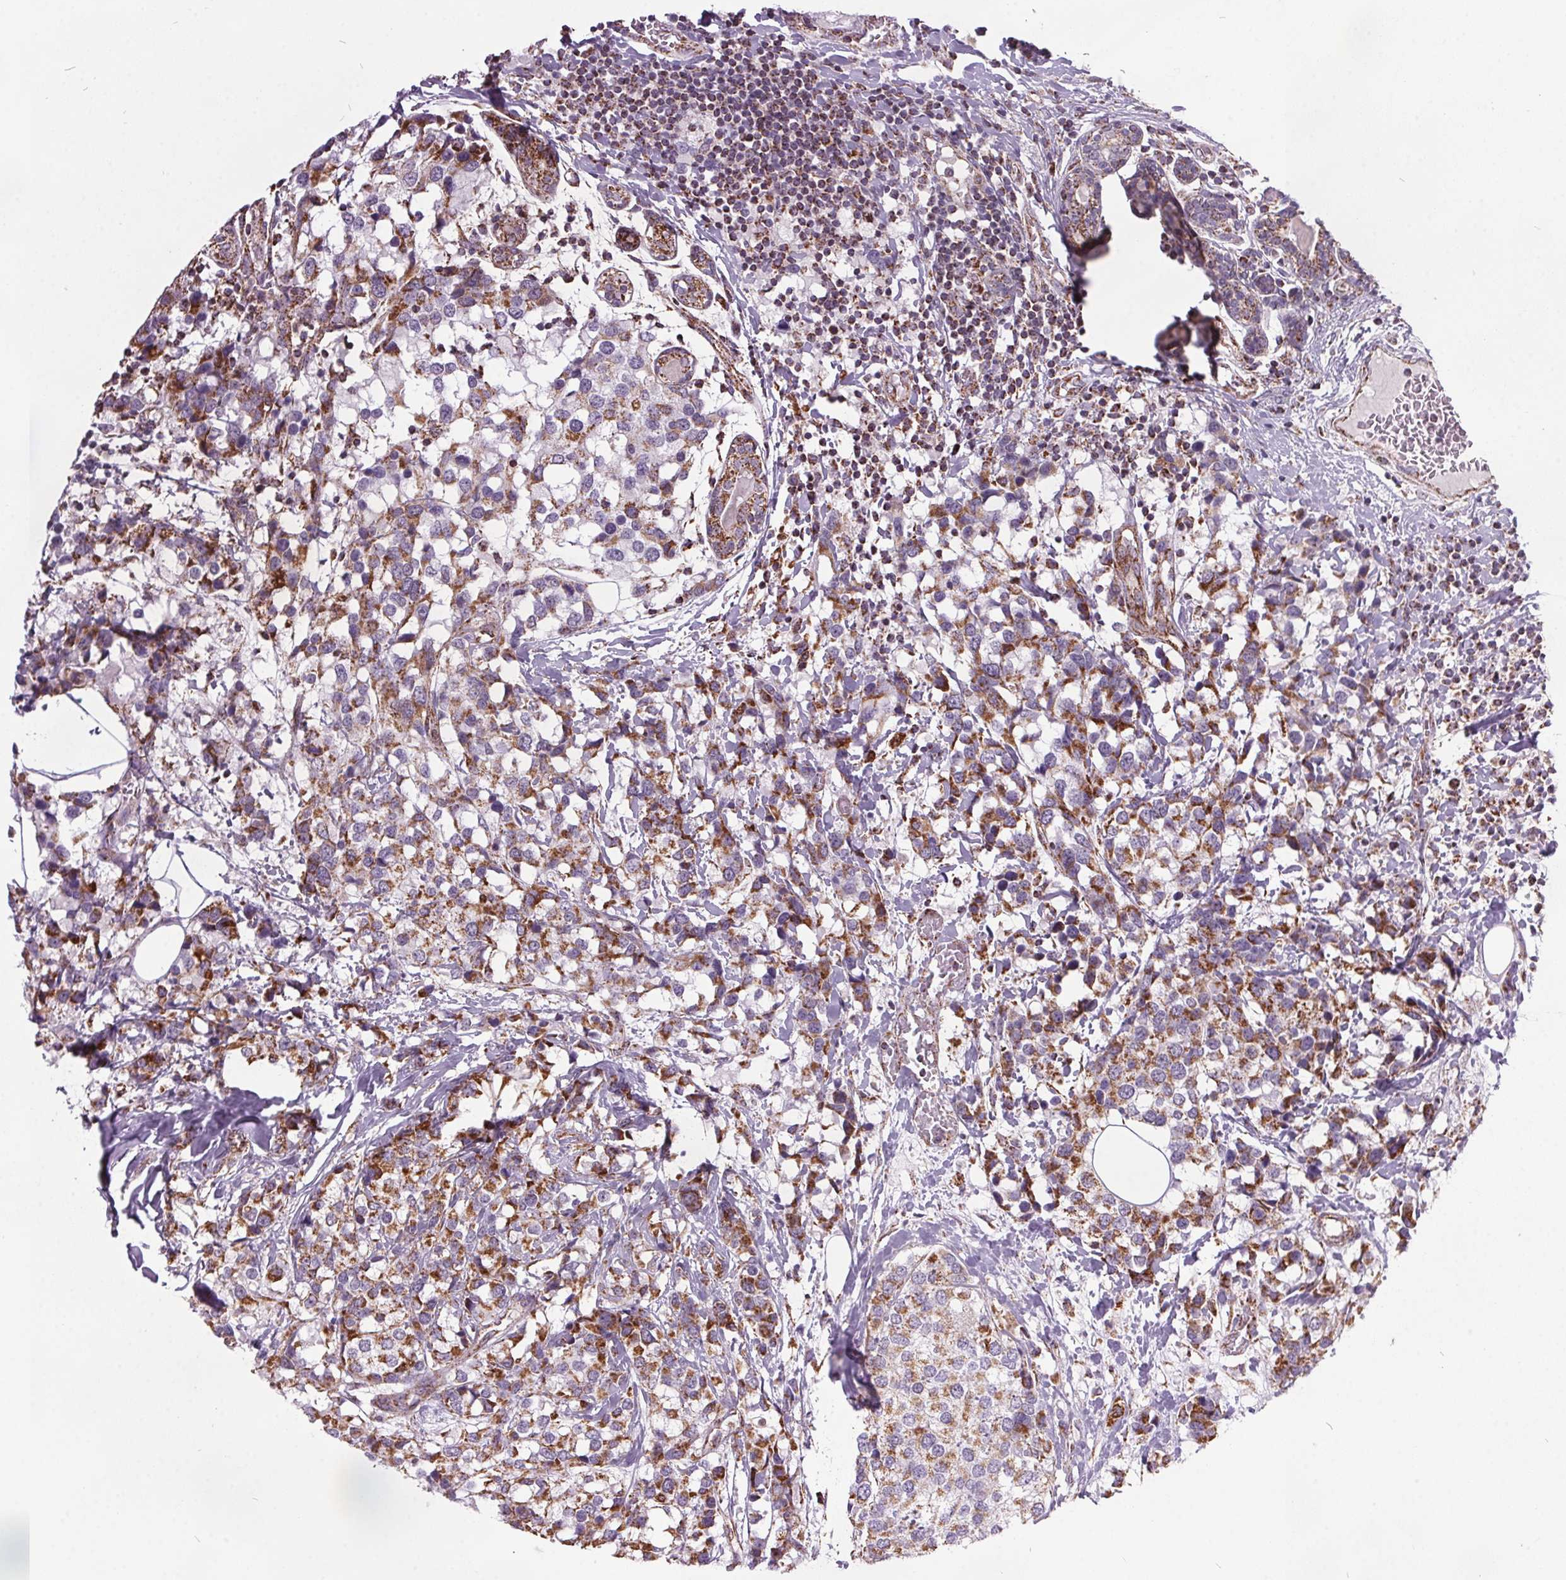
{"staining": {"intensity": "moderate", "quantity": ">75%", "location": "cytoplasmic/membranous"}, "tissue": "breast cancer", "cell_type": "Tumor cells", "image_type": "cancer", "snomed": [{"axis": "morphology", "description": "Lobular carcinoma"}, {"axis": "topography", "description": "Breast"}], "caption": "The image exhibits immunohistochemical staining of lobular carcinoma (breast). There is moderate cytoplasmic/membranous staining is present in about >75% of tumor cells.", "gene": "NDUFS6", "patient": {"sex": "female", "age": 59}}